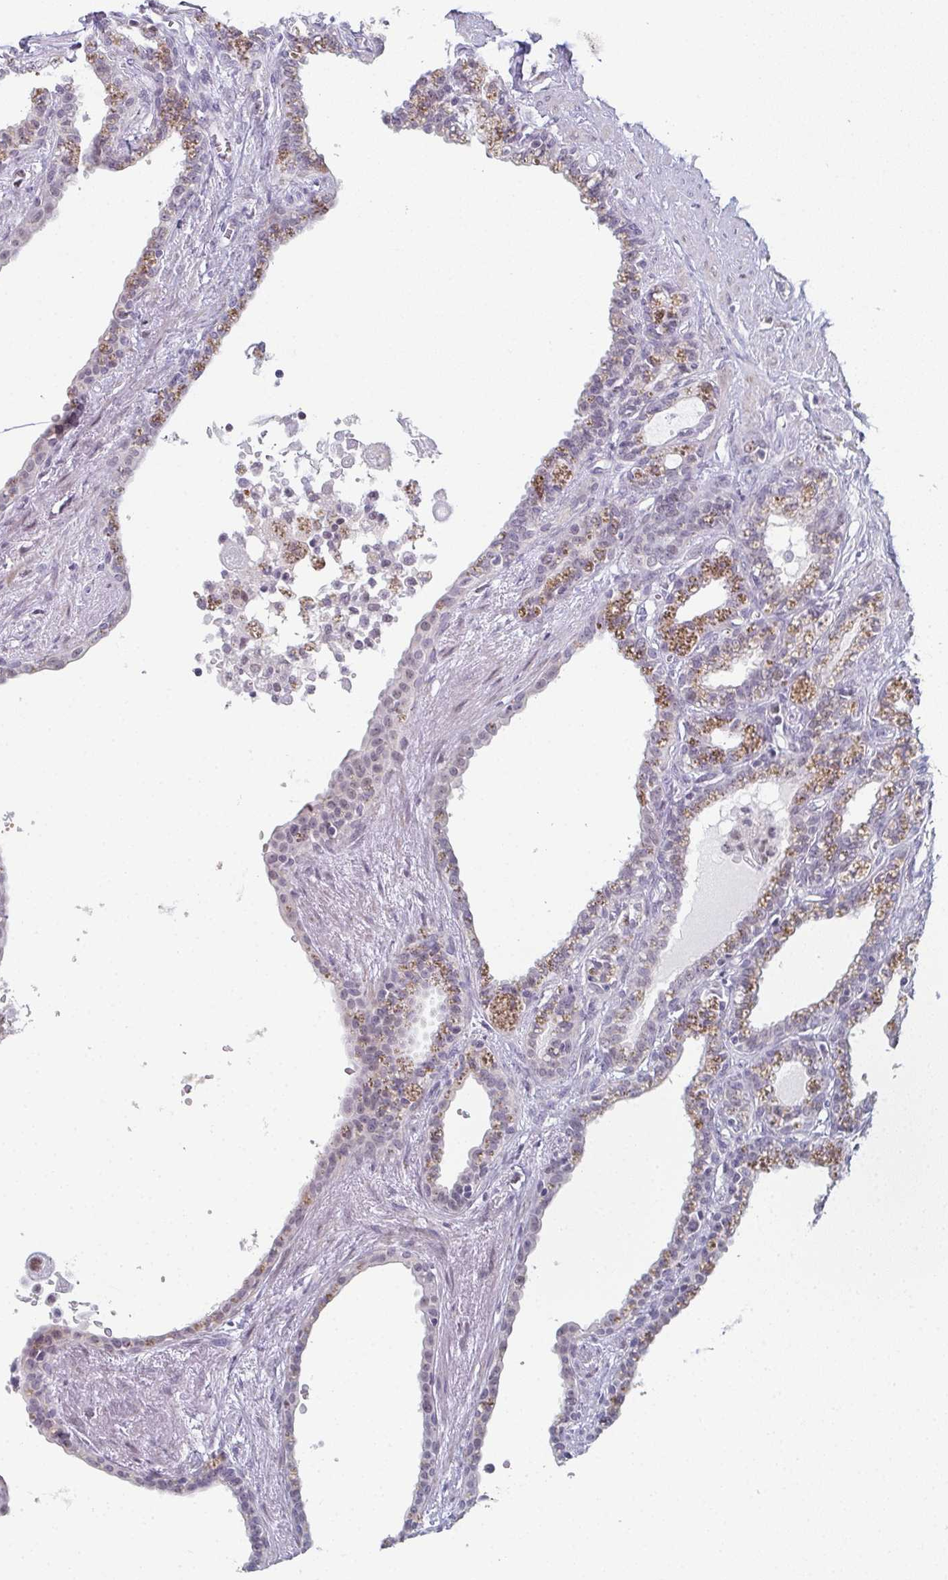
{"staining": {"intensity": "moderate", "quantity": "<25%", "location": "nuclear"}, "tissue": "seminal vesicle", "cell_type": "Glandular cells", "image_type": "normal", "snomed": [{"axis": "morphology", "description": "Normal tissue, NOS"}, {"axis": "morphology", "description": "Urothelial carcinoma, NOS"}, {"axis": "topography", "description": "Urinary bladder"}, {"axis": "topography", "description": "Seminal veicle"}], "caption": "Moderate nuclear expression is appreciated in approximately <25% of glandular cells in unremarkable seminal vesicle.", "gene": "PYCR3", "patient": {"sex": "male", "age": 76}}